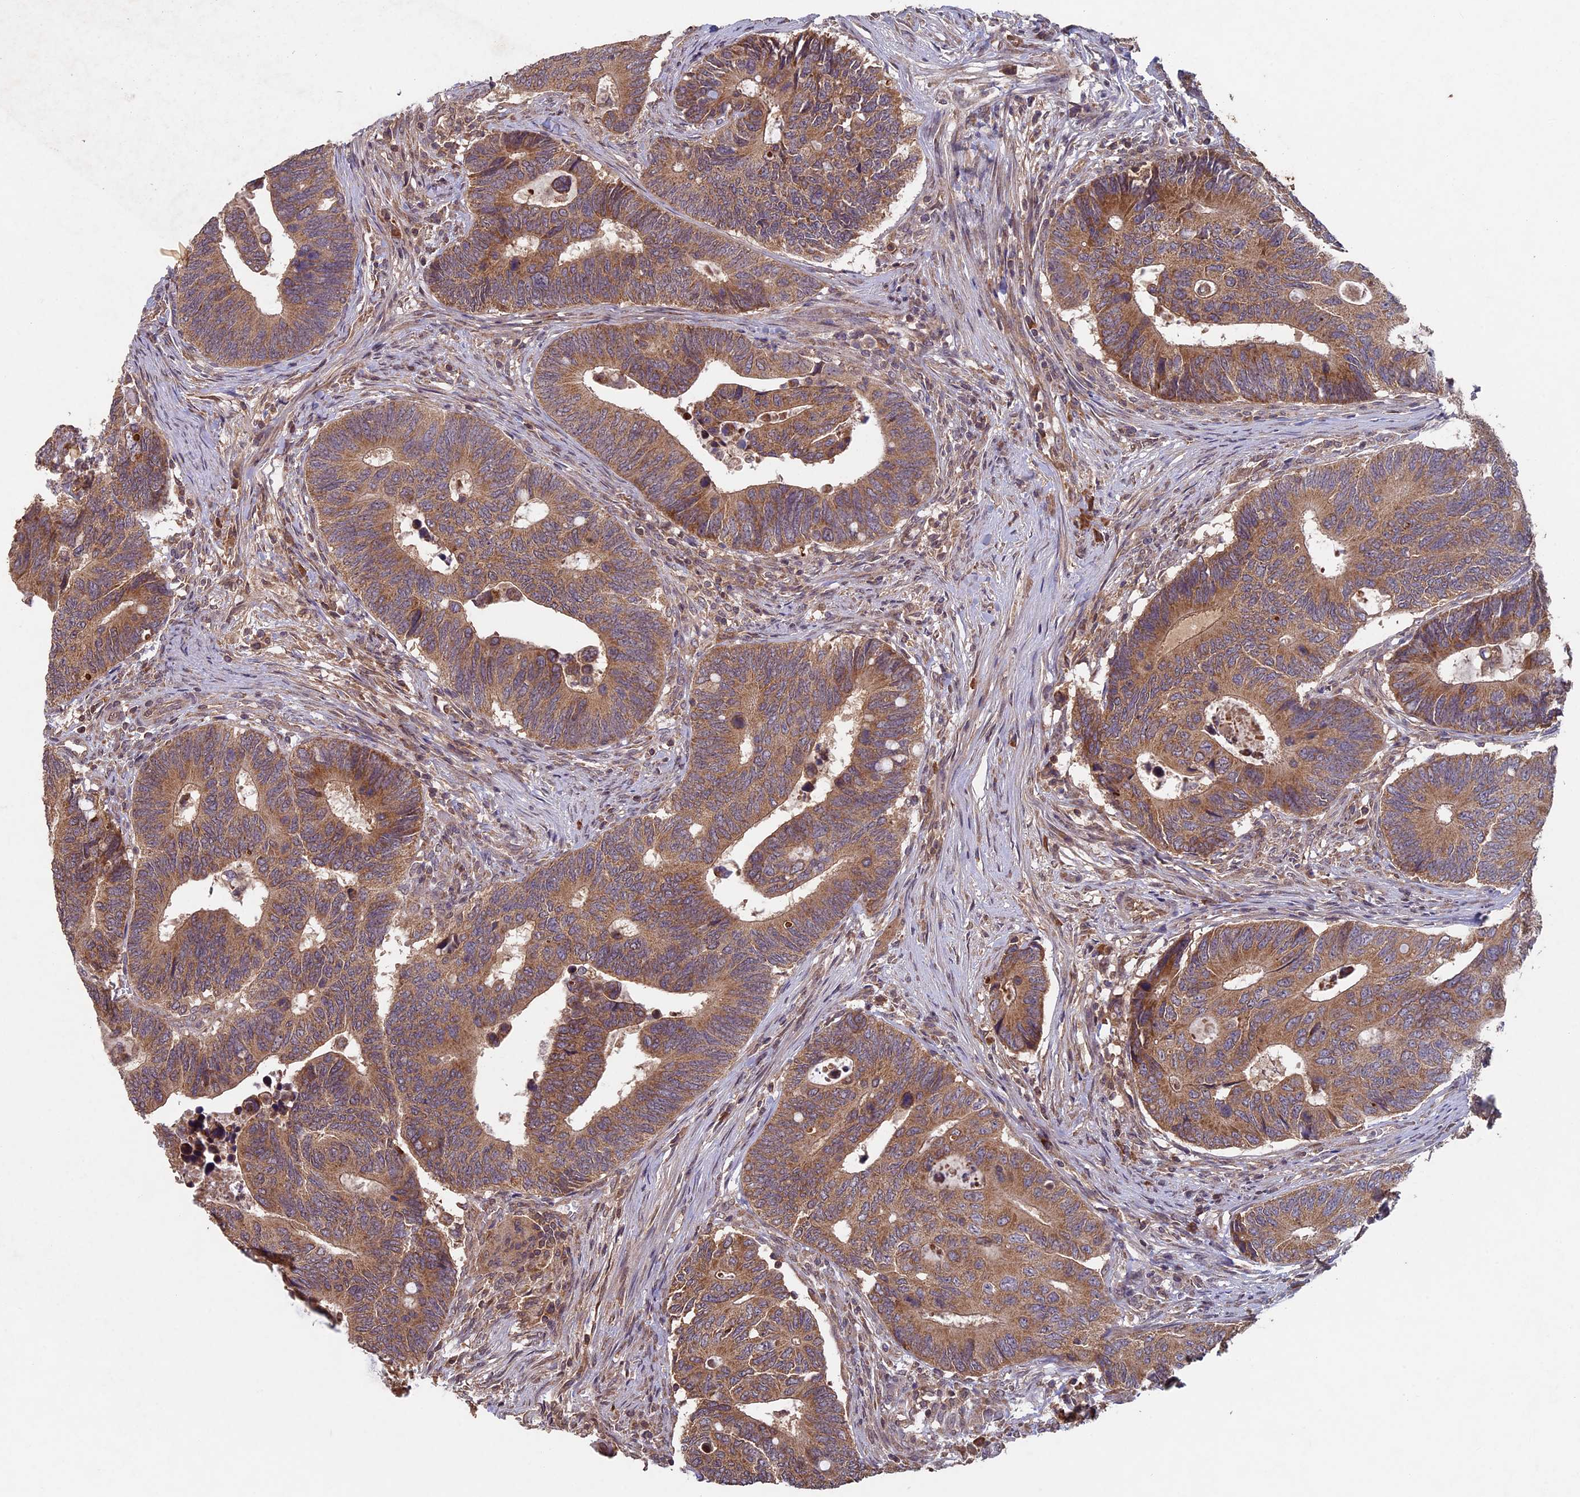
{"staining": {"intensity": "moderate", "quantity": ">75%", "location": "cytoplasmic/membranous"}, "tissue": "colorectal cancer", "cell_type": "Tumor cells", "image_type": "cancer", "snomed": [{"axis": "morphology", "description": "Adenocarcinoma, NOS"}, {"axis": "topography", "description": "Colon"}], "caption": "High-power microscopy captured an IHC micrograph of colorectal cancer (adenocarcinoma), revealing moderate cytoplasmic/membranous expression in approximately >75% of tumor cells.", "gene": "RCCD1", "patient": {"sex": "male", "age": 87}}